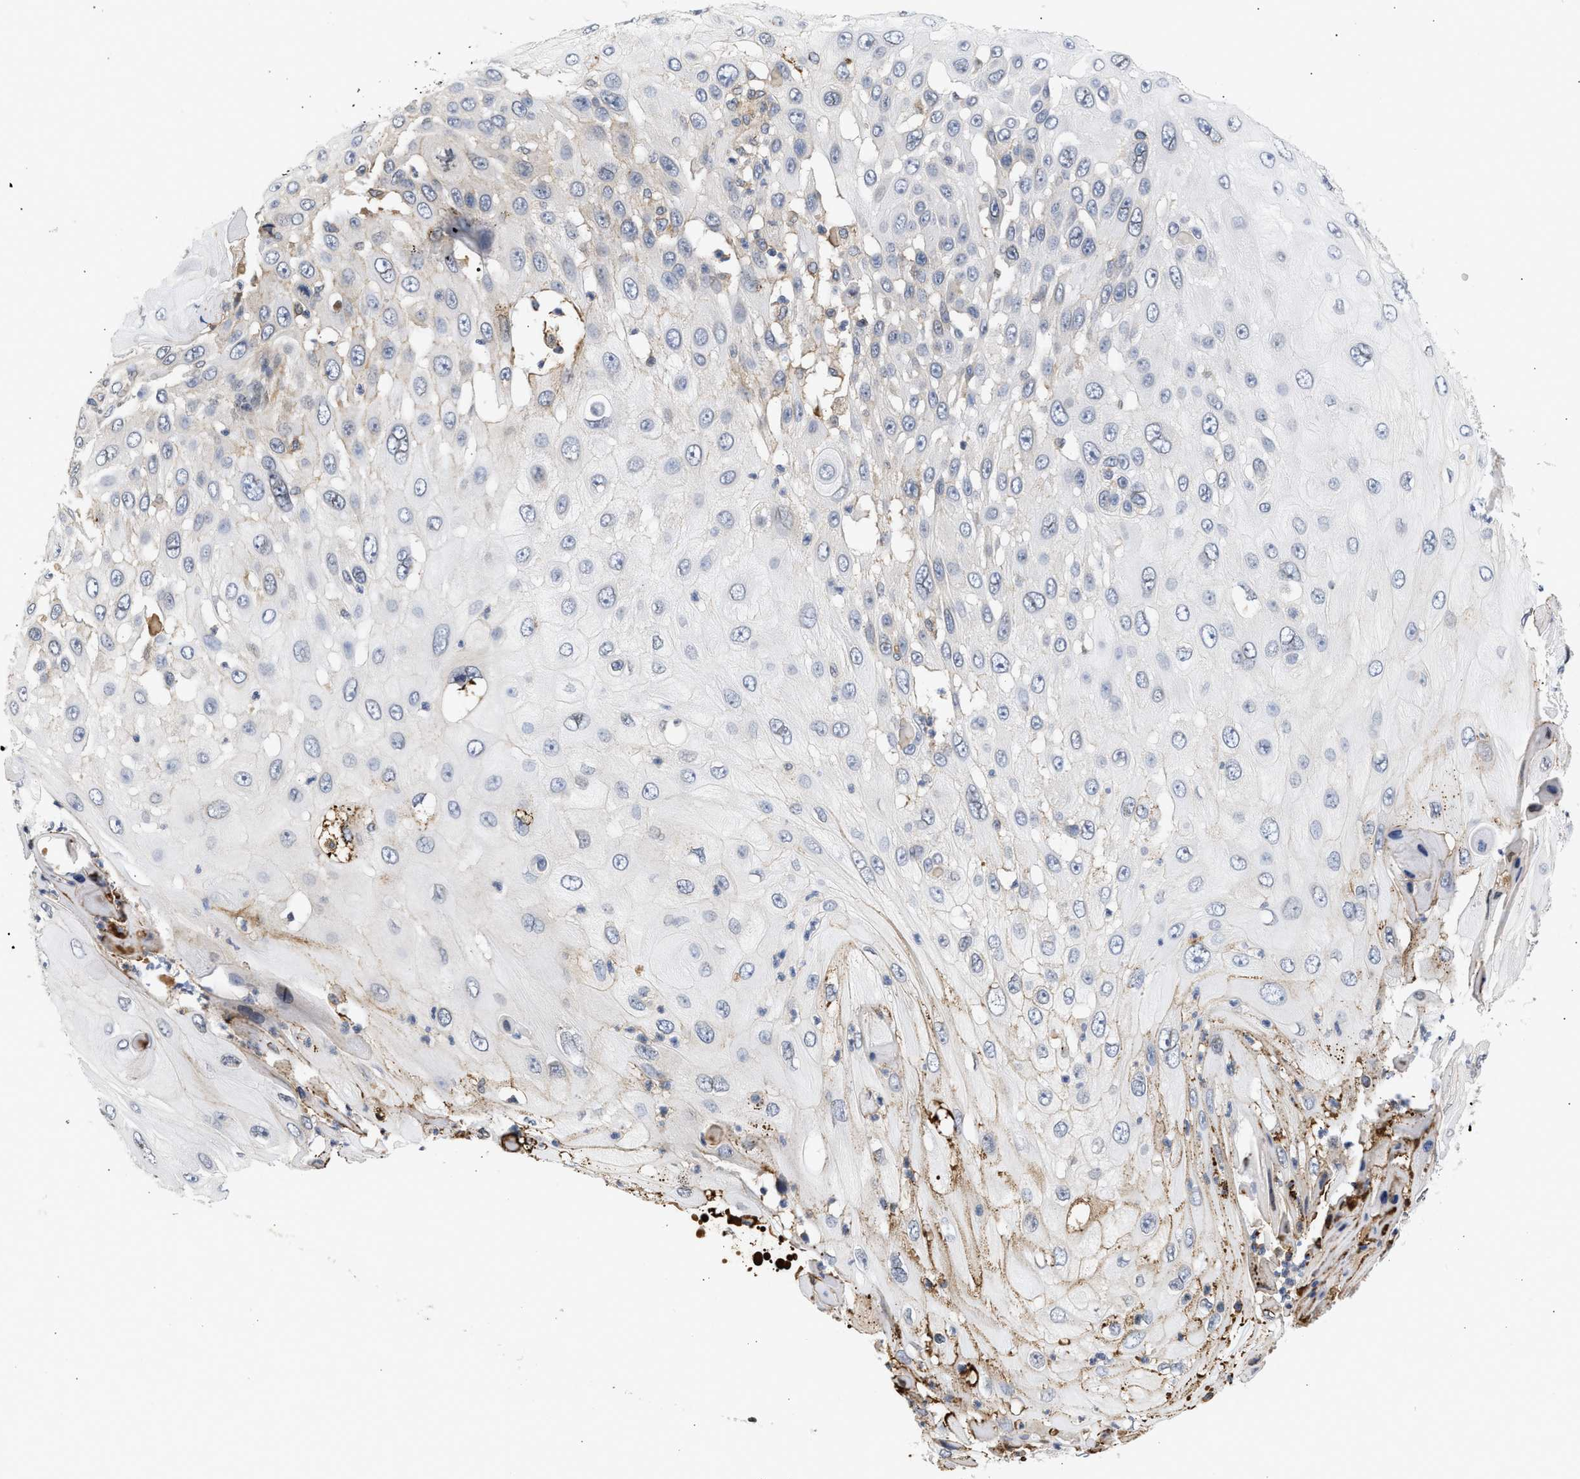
{"staining": {"intensity": "negative", "quantity": "none", "location": "none"}, "tissue": "skin cancer", "cell_type": "Tumor cells", "image_type": "cancer", "snomed": [{"axis": "morphology", "description": "Squamous cell carcinoma, NOS"}, {"axis": "topography", "description": "Skin"}], "caption": "A high-resolution photomicrograph shows immunohistochemistry staining of skin squamous cell carcinoma, which reveals no significant expression in tumor cells.", "gene": "NUP62", "patient": {"sex": "female", "age": 44}}